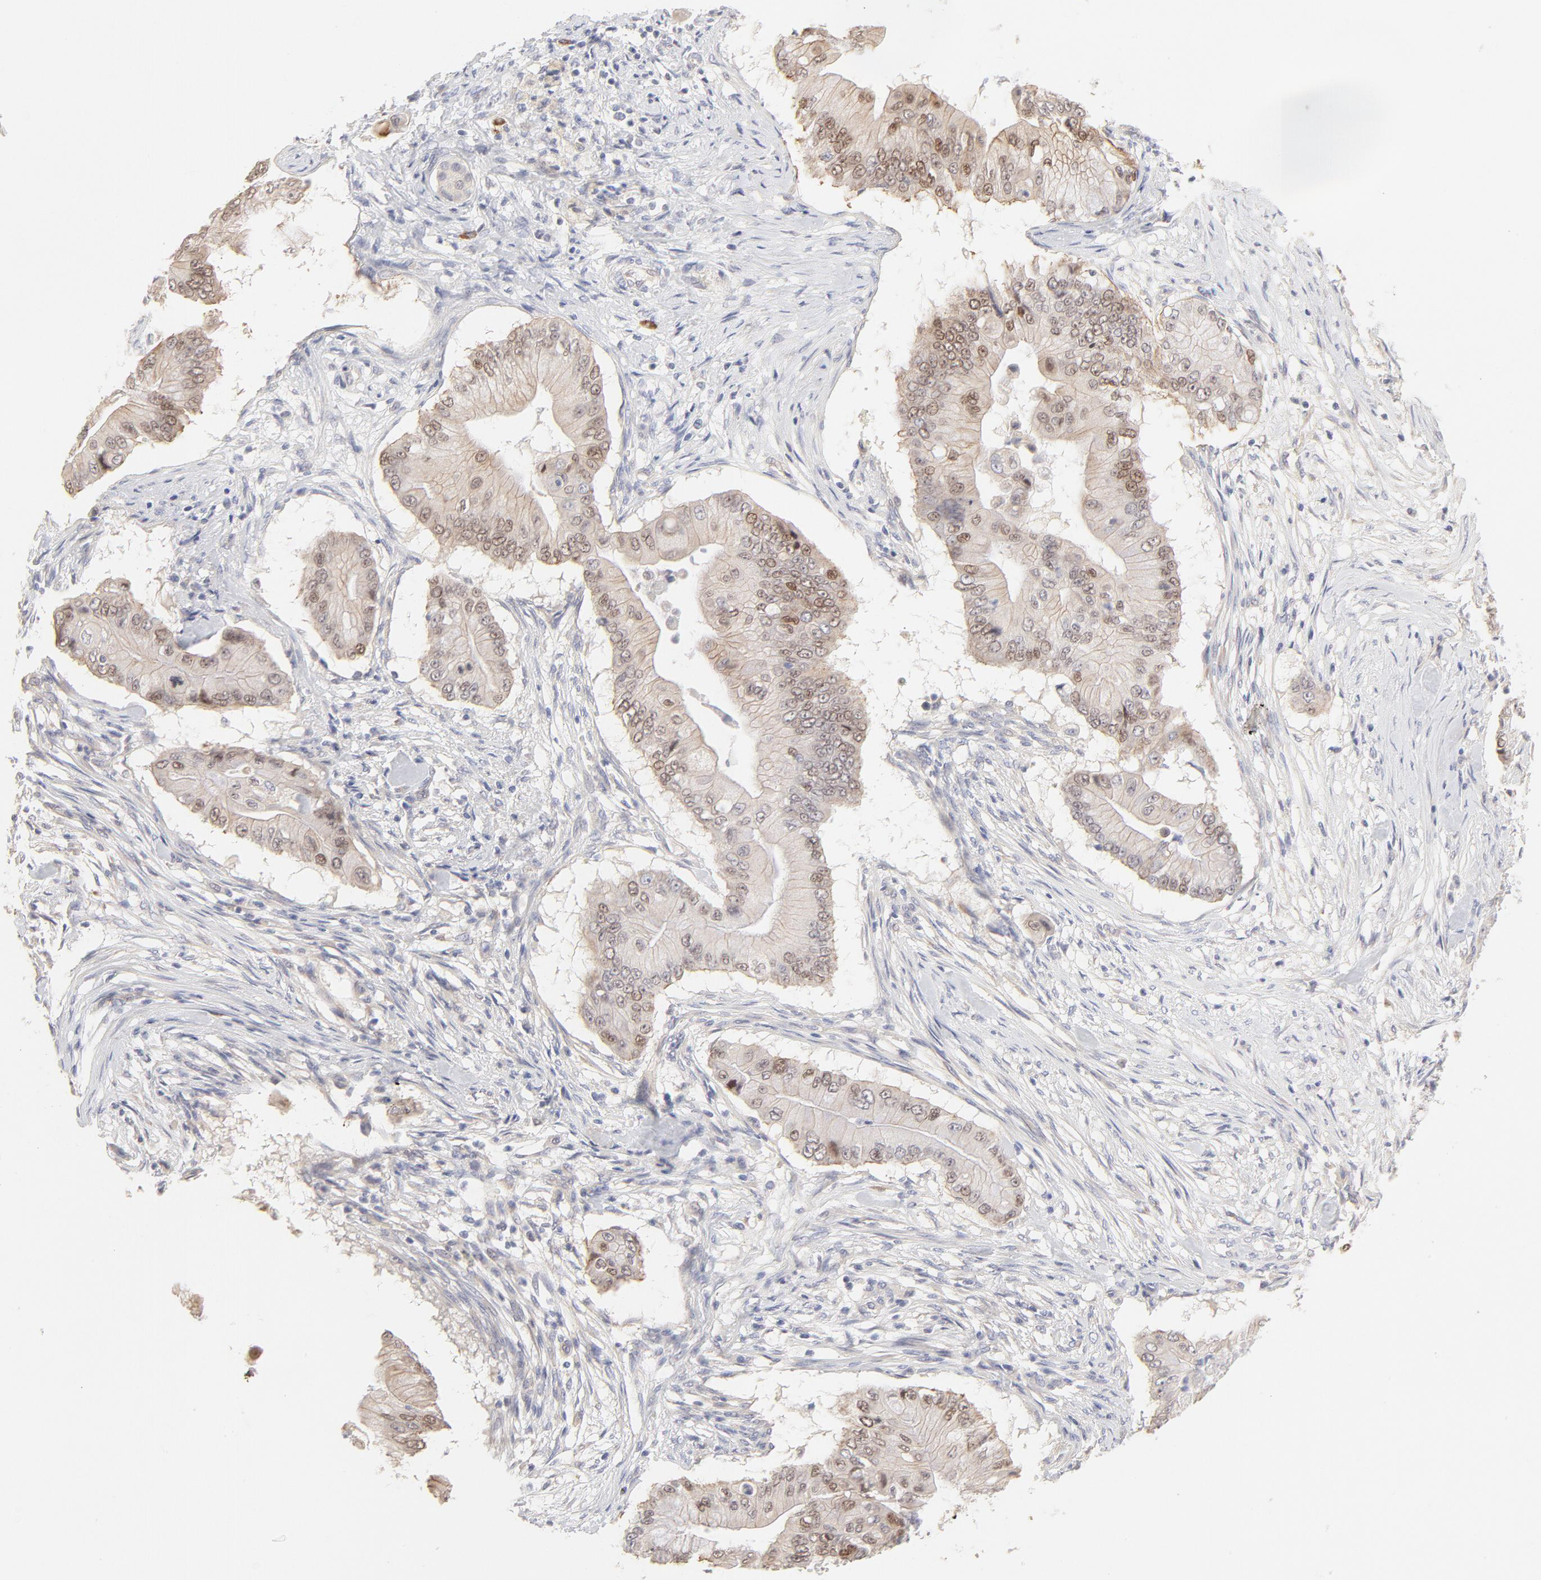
{"staining": {"intensity": "weak", "quantity": "25%-75%", "location": "cytoplasmic/membranous,nuclear"}, "tissue": "pancreatic cancer", "cell_type": "Tumor cells", "image_type": "cancer", "snomed": [{"axis": "morphology", "description": "Adenocarcinoma, NOS"}, {"axis": "topography", "description": "Pancreas"}], "caption": "A high-resolution micrograph shows IHC staining of pancreatic cancer, which displays weak cytoplasmic/membranous and nuclear staining in about 25%-75% of tumor cells.", "gene": "ELF3", "patient": {"sex": "male", "age": 62}}